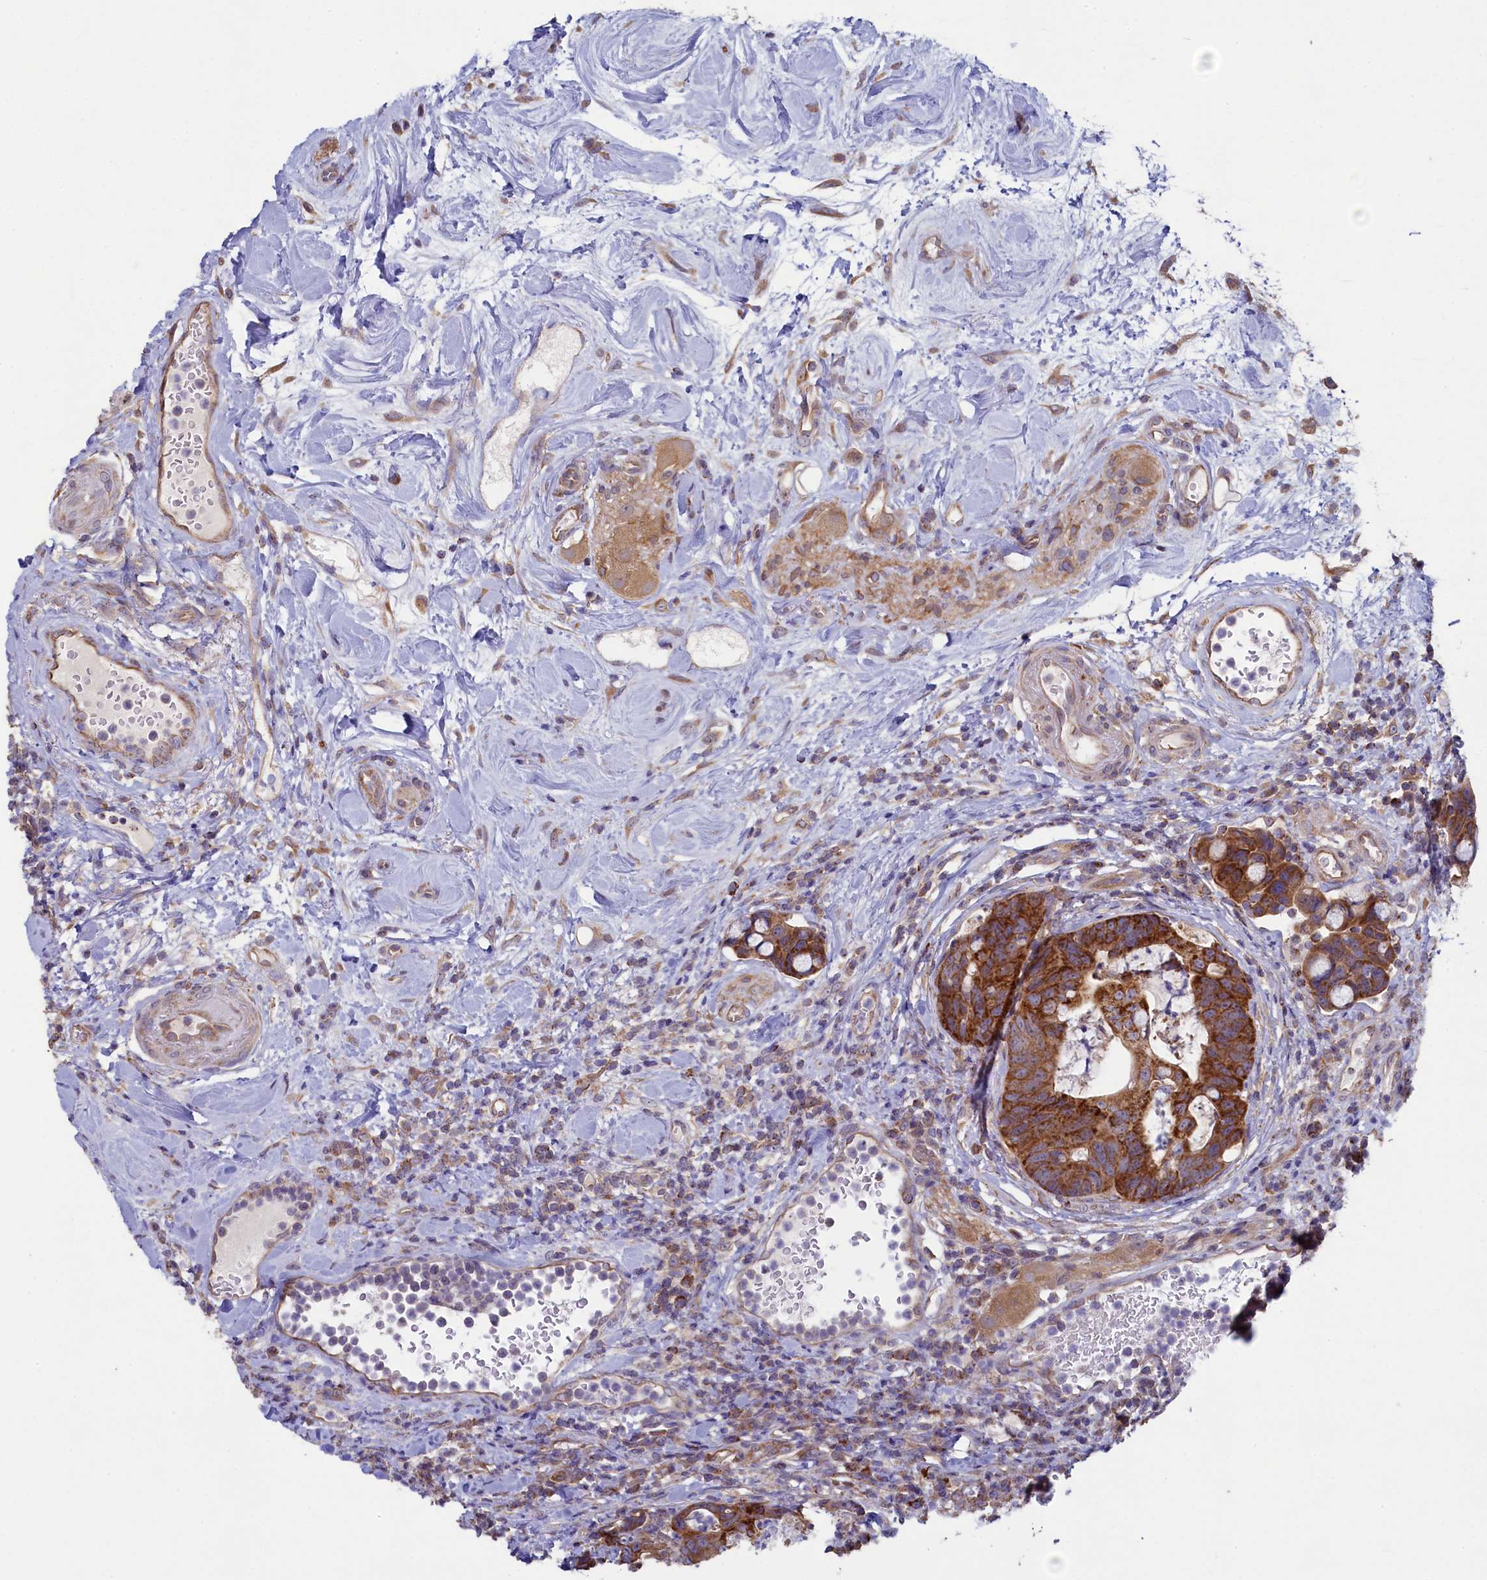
{"staining": {"intensity": "strong", "quantity": ">75%", "location": "cytoplasmic/membranous"}, "tissue": "colorectal cancer", "cell_type": "Tumor cells", "image_type": "cancer", "snomed": [{"axis": "morphology", "description": "Adenocarcinoma, NOS"}, {"axis": "topography", "description": "Colon"}], "caption": "A histopathology image showing strong cytoplasmic/membranous staining in approximately >75% of tumor cells in colorectal cancer, as visualized by brown immunohistochemical staining.", "gene": "SPATA2L", "patient": {"sex": "female", "age": 82}}